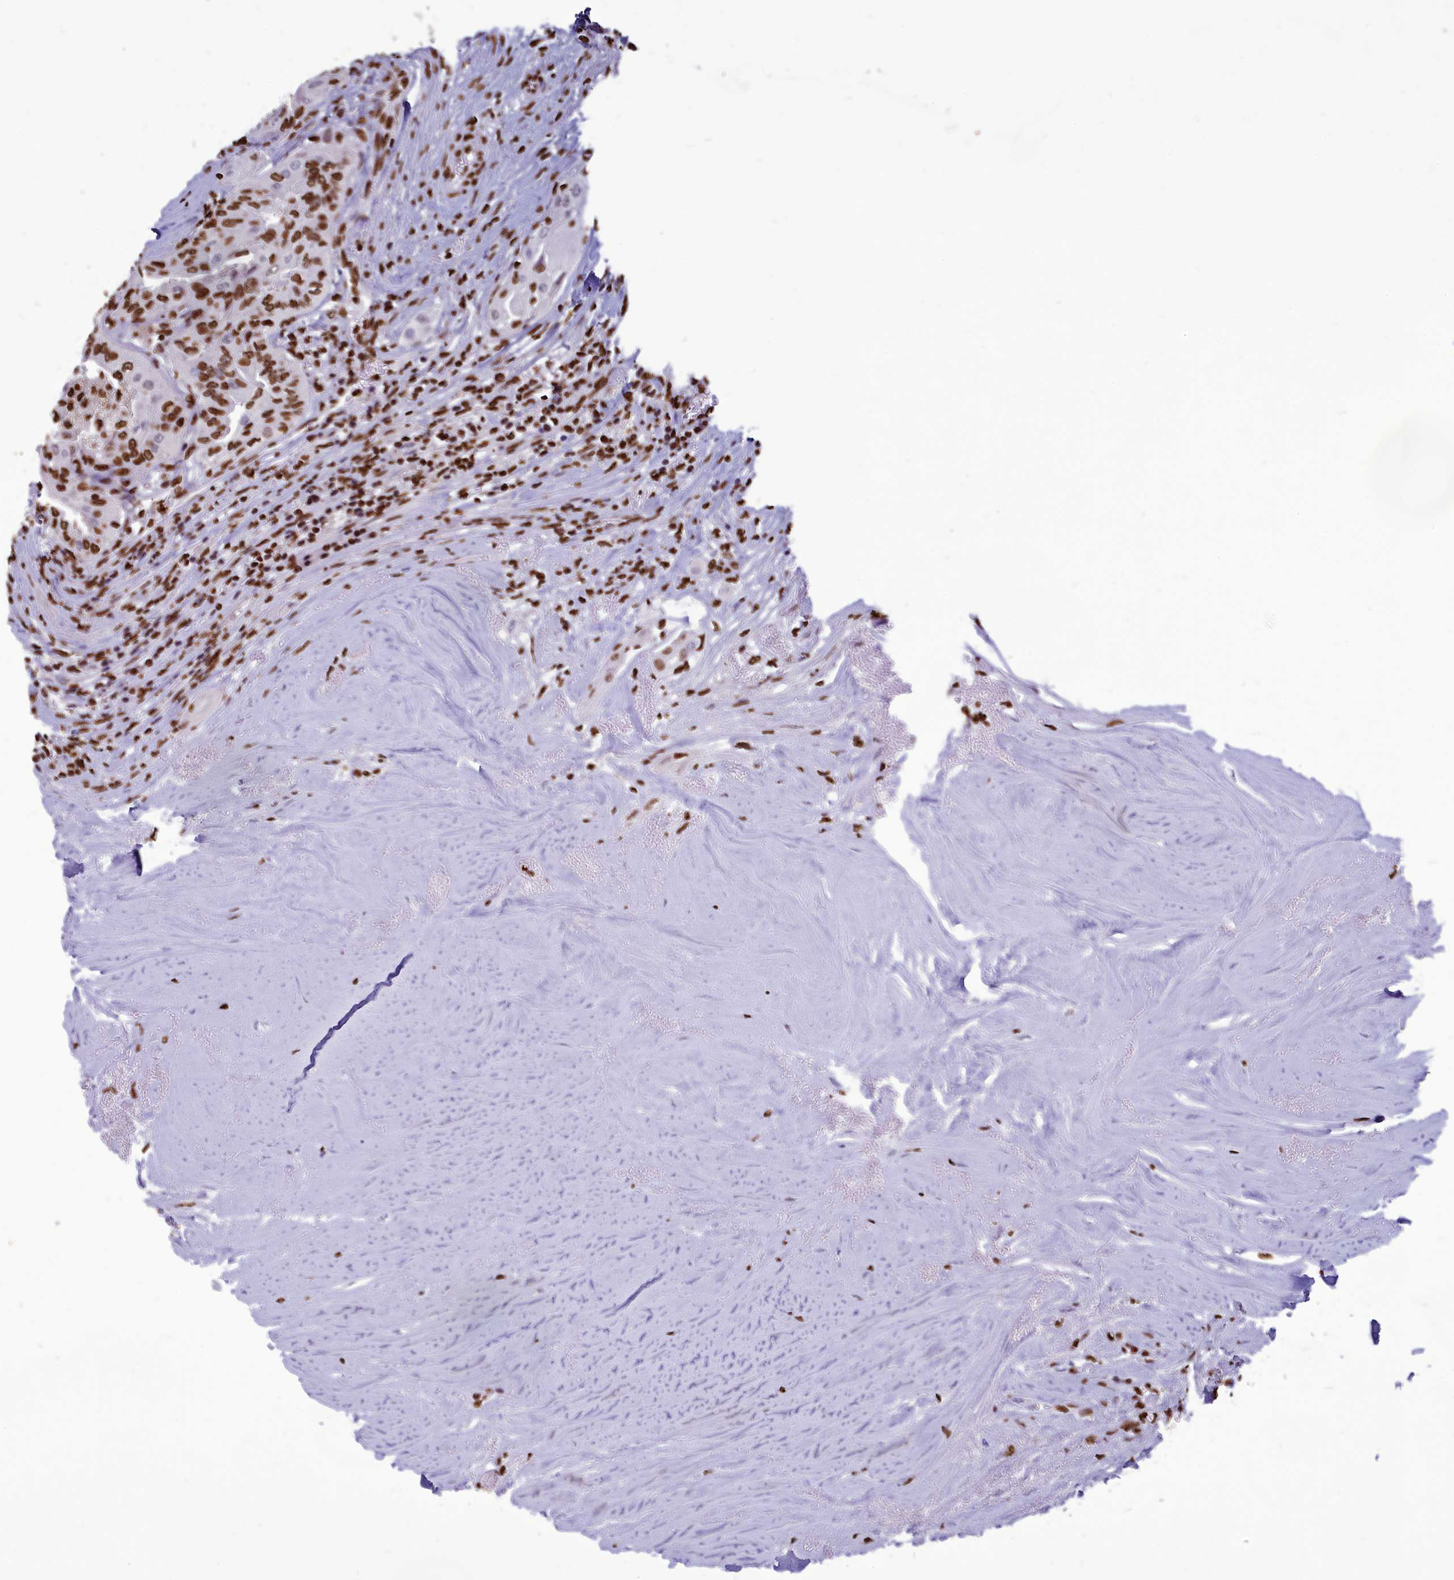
{"staining": {"intensity": "moderate", "quantity": ">75%", "location": "nuclear"}, "tissue": "thyroid cancer", "cell_type": "Tumor cells", "image_type": "cancer", "snomed": [{"axis": "morphology", "description": "Papillary adenocarcinoma, NOS"}, {"axis": "topography", "description": "Thyroid gland"}], "caption": "An immunohistochemistry photomicrograph of neoplastic tissue is shown. Protein staining in brown shows moderate nuclear positivity in papillary adenocarcinoma (thyroid) within tumor cells. (DAB = brown stain, brightfield microscopy at high magnification).", "gene": "AKAP17A", "patient": {"sex": "female", "age": 59}}